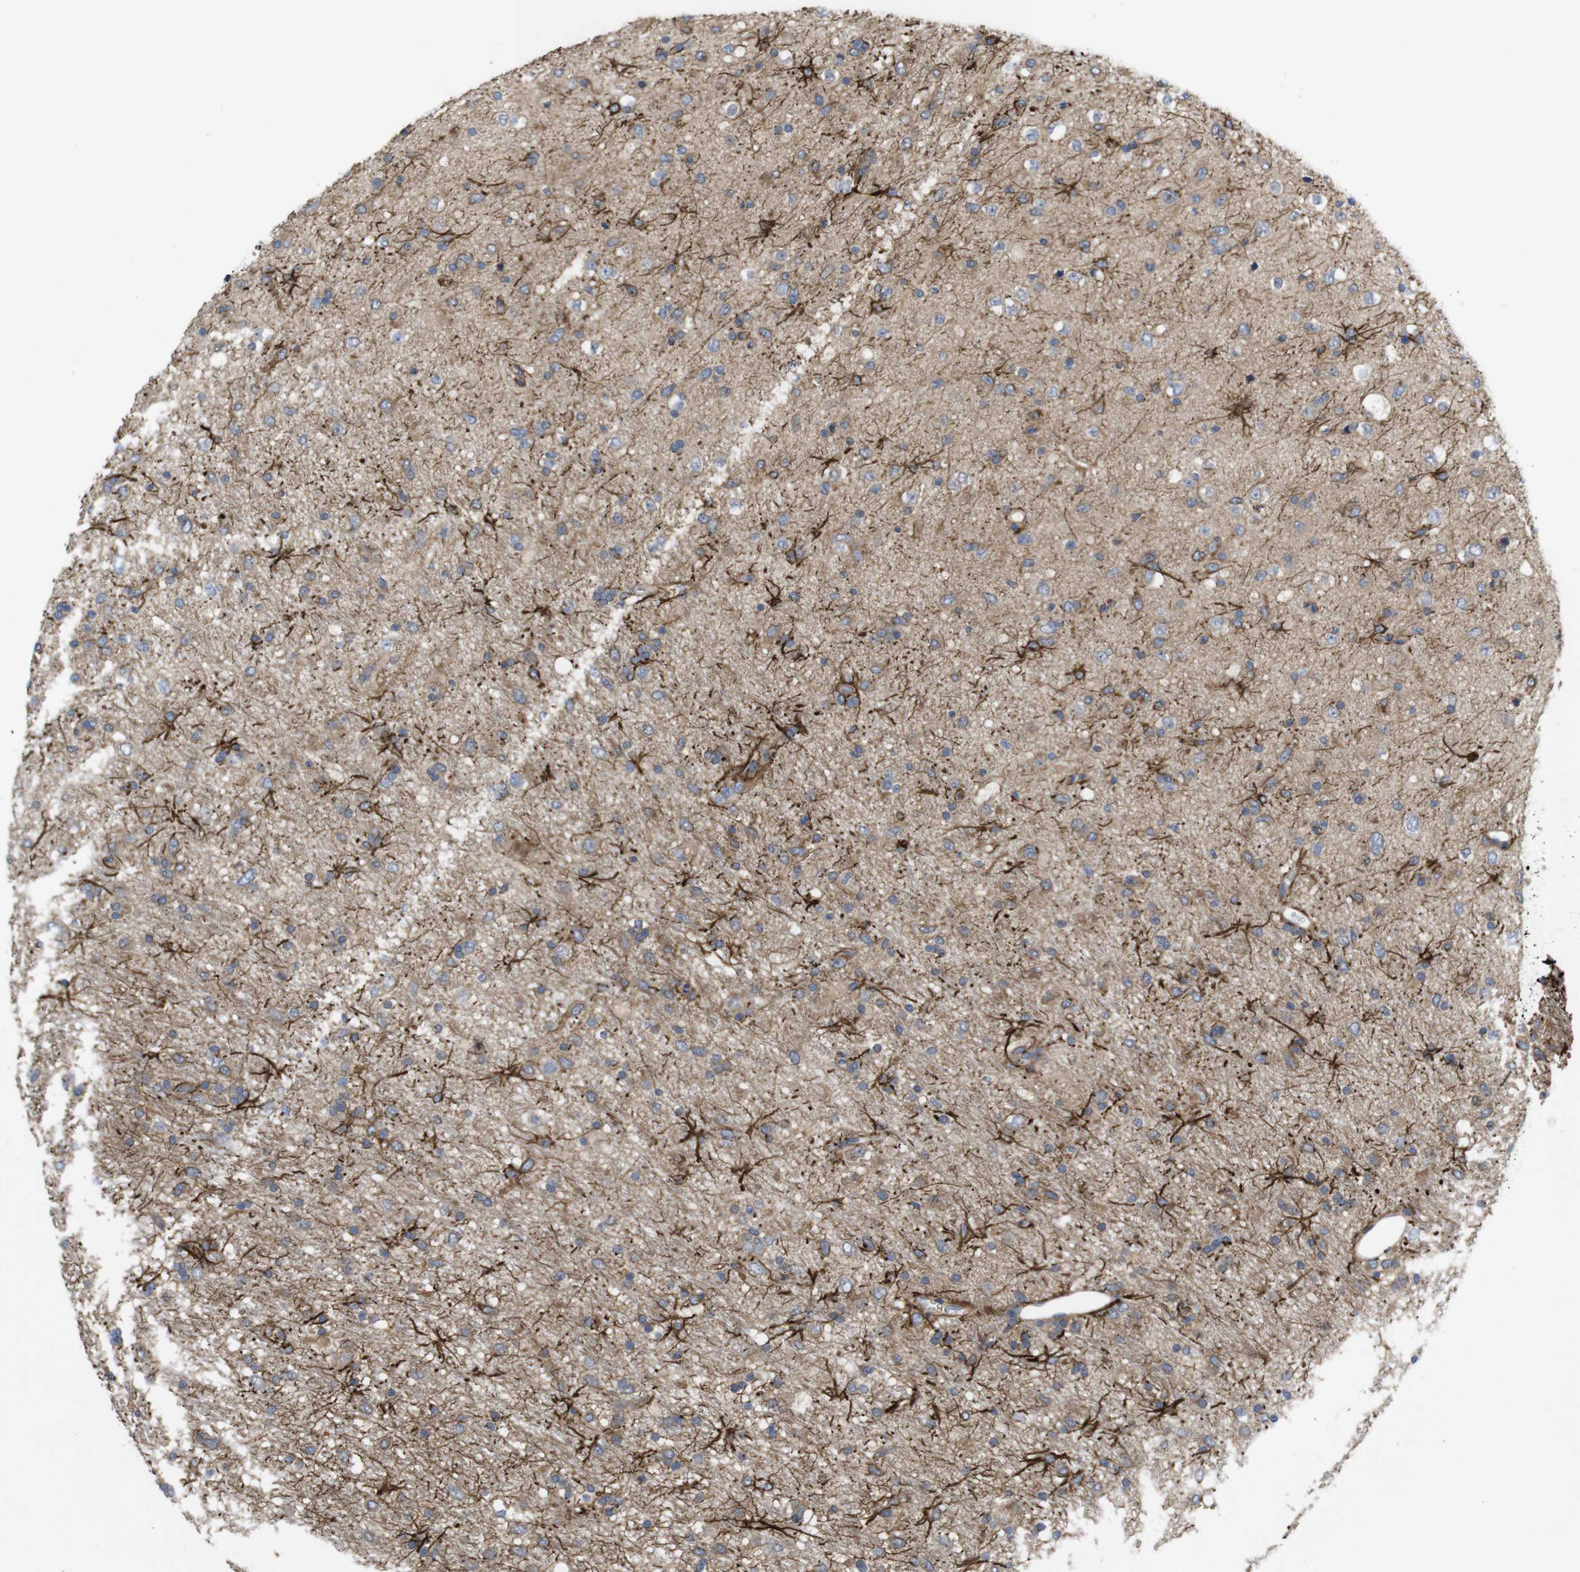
{"staining": {"intensity": "strong", "quantity": "25%-75%", "location": "cytoplasmic/membranous"}, "tissue": "glioma", "cell_type": "Tumor cells", "image_type": "cancer", "snomed": [{"axis": "morphology", "description": "Glioma, malignant, Low grade"}, {"axis": "topography", "description": "Brain"}], "caption": "Human malignant low-grade glioma stained with a brown dye reveals strong cytoplasmic/membranous positive expression in approximately 25%-75% of tumor cells.", "gene": "KIDINS220", "patient": {"sex": "male", "age": 77}}